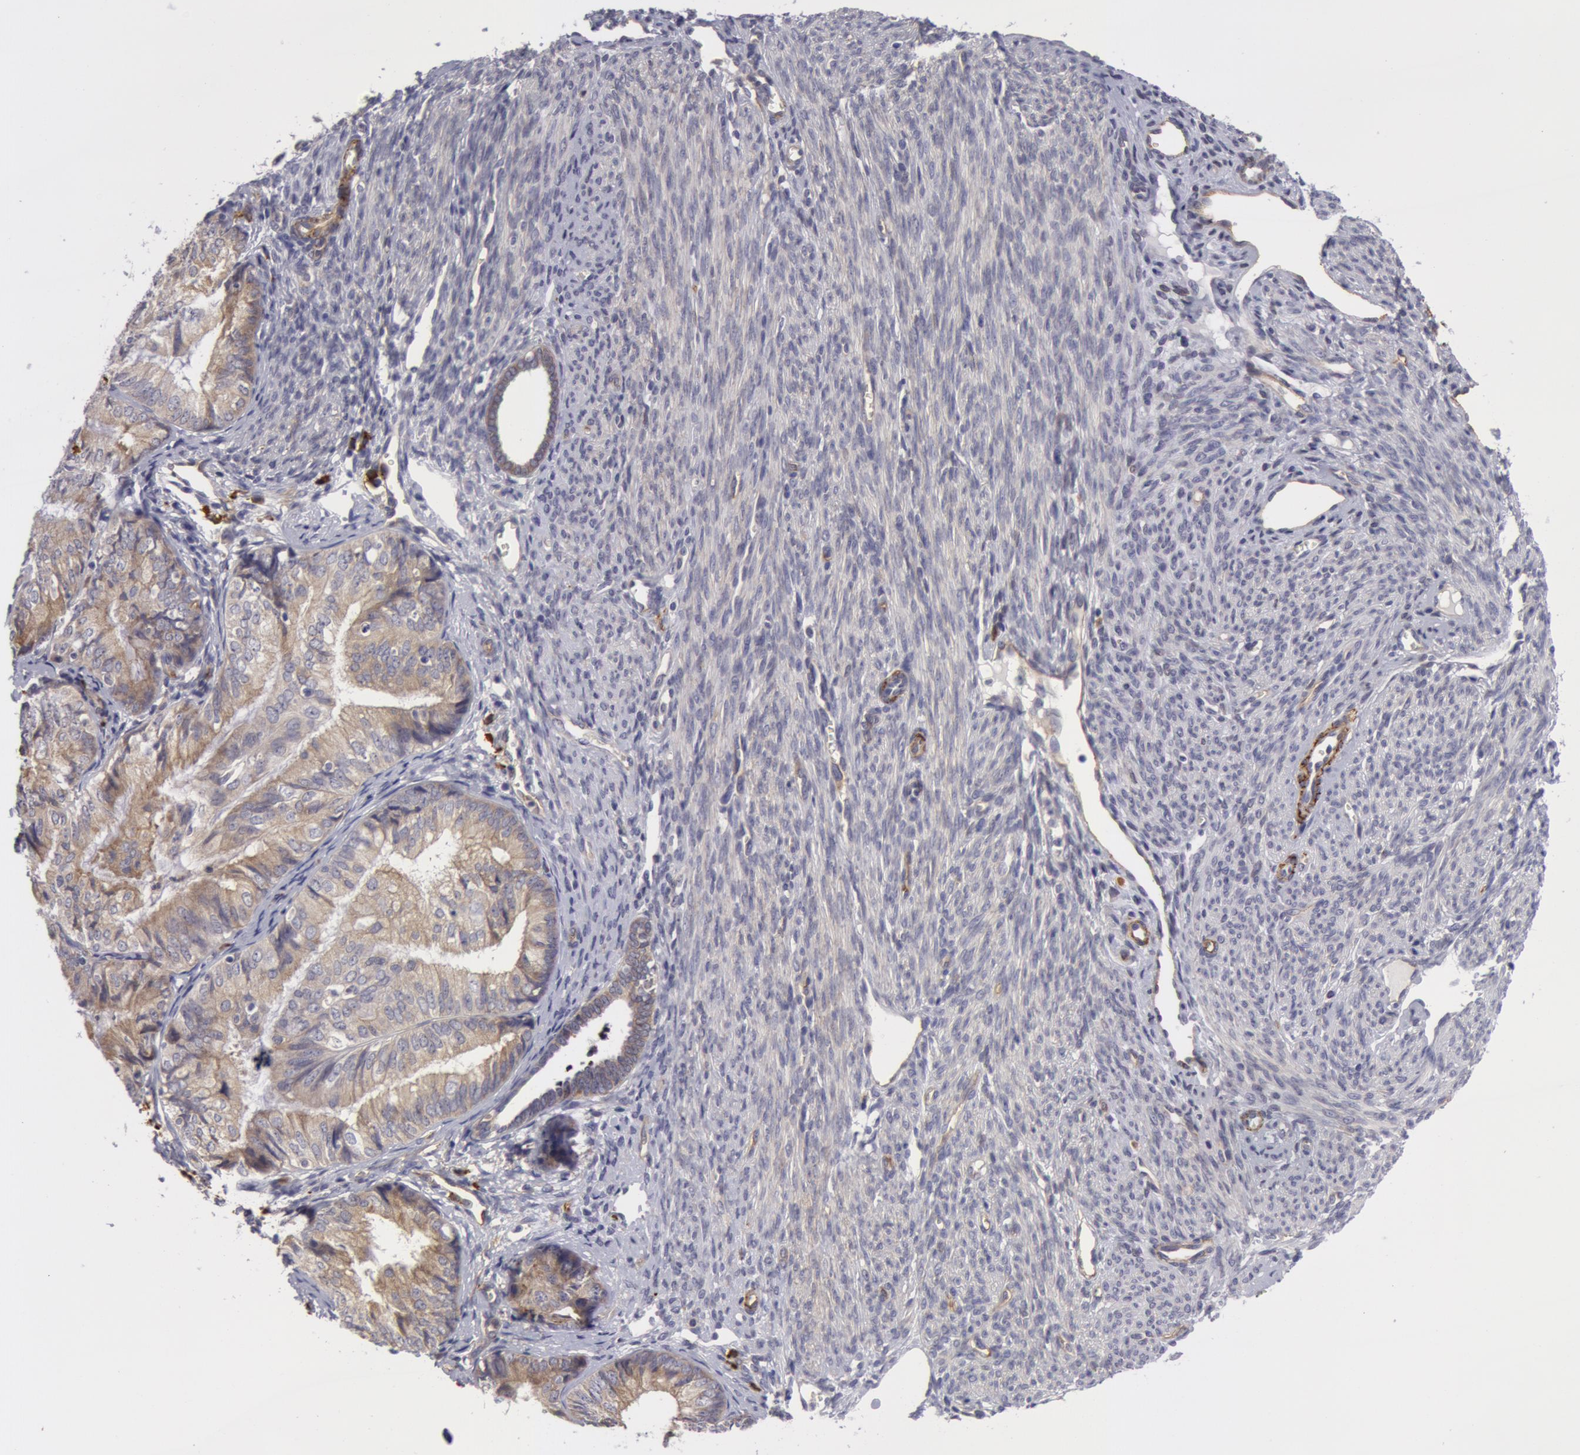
{"staining": {"intensity": "weak", "quantity": ">75%", "location": "cytoplasmic/membranous"}, "tissue": "endometrial cancer", "cell_type": "Tumor cells", "image_type": "cancer", "snomed": [{"axis": "morphology", "description": "Adenocarcinoma, NOS"}, {"axis": "topography", "description": "Endometrium"}], "caption": "Endometrial cancer (adenocarcinoma) stained with immunohistochemistry reveals weak cytoplasmic/membranous positivity in approximately >75% of tumor cells.", "gene": "IL23A", "patient": {"sex": "female", "age": 66}}